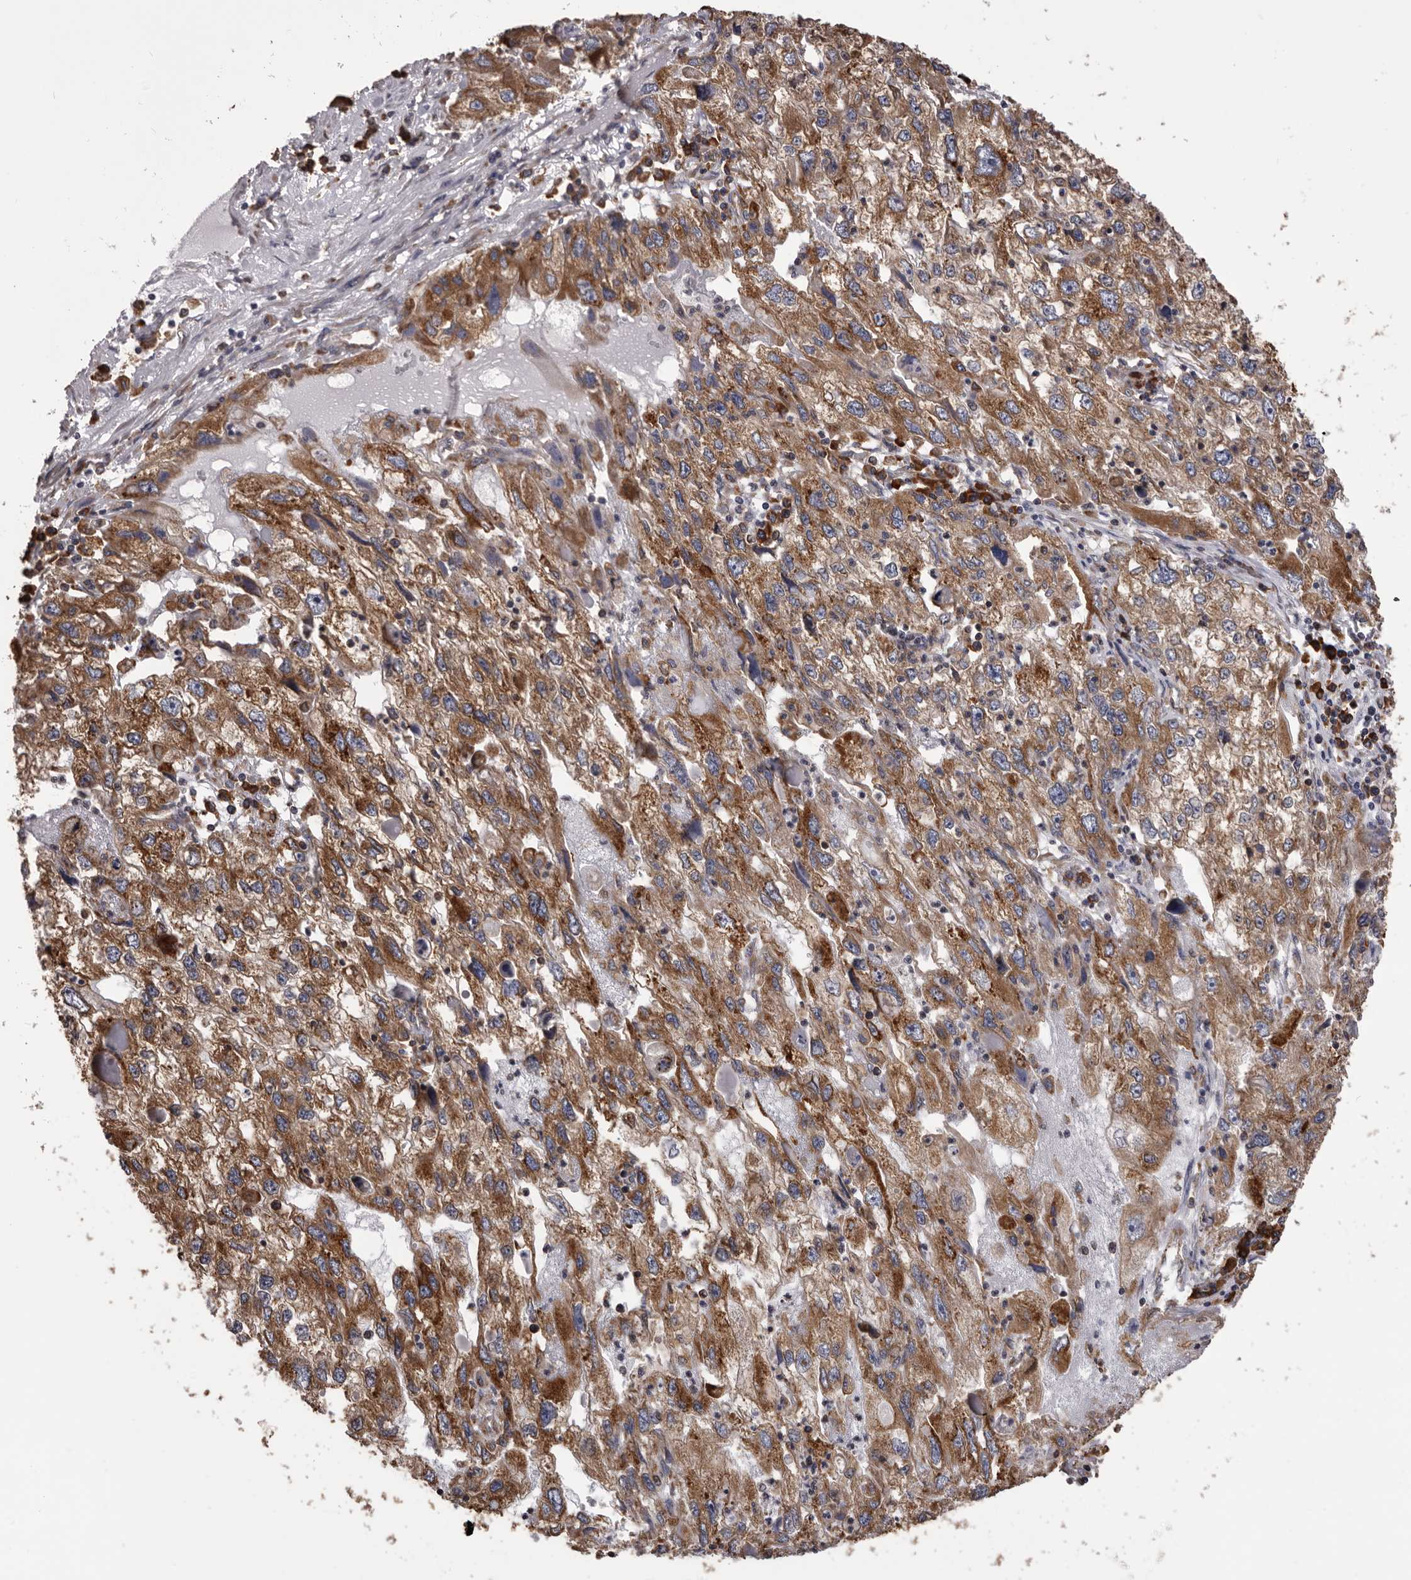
{"staining": {"intensity": "moderate", "quantity": ">75%", "location": "cytoplasmic/membranous"}, "tissue": "endometrial cancer", "cell_type": "Tumor cells", "image_type": "cancer", "snomed": [{"axis": "morphology", "description": "Adenocarcinoma, NOS"}, {"axis": "topography", "description": "Endometrium"}], "caption": "Protein expression analysis of endometrial cancer (adenocarcinoma) reveals moderate cytoplasmic/membranous expression in about >75% of tumor cells. Nuclei are stained in blue.", "gene": "QRSL1", "patient": {"sex": "female", "age": 49}}